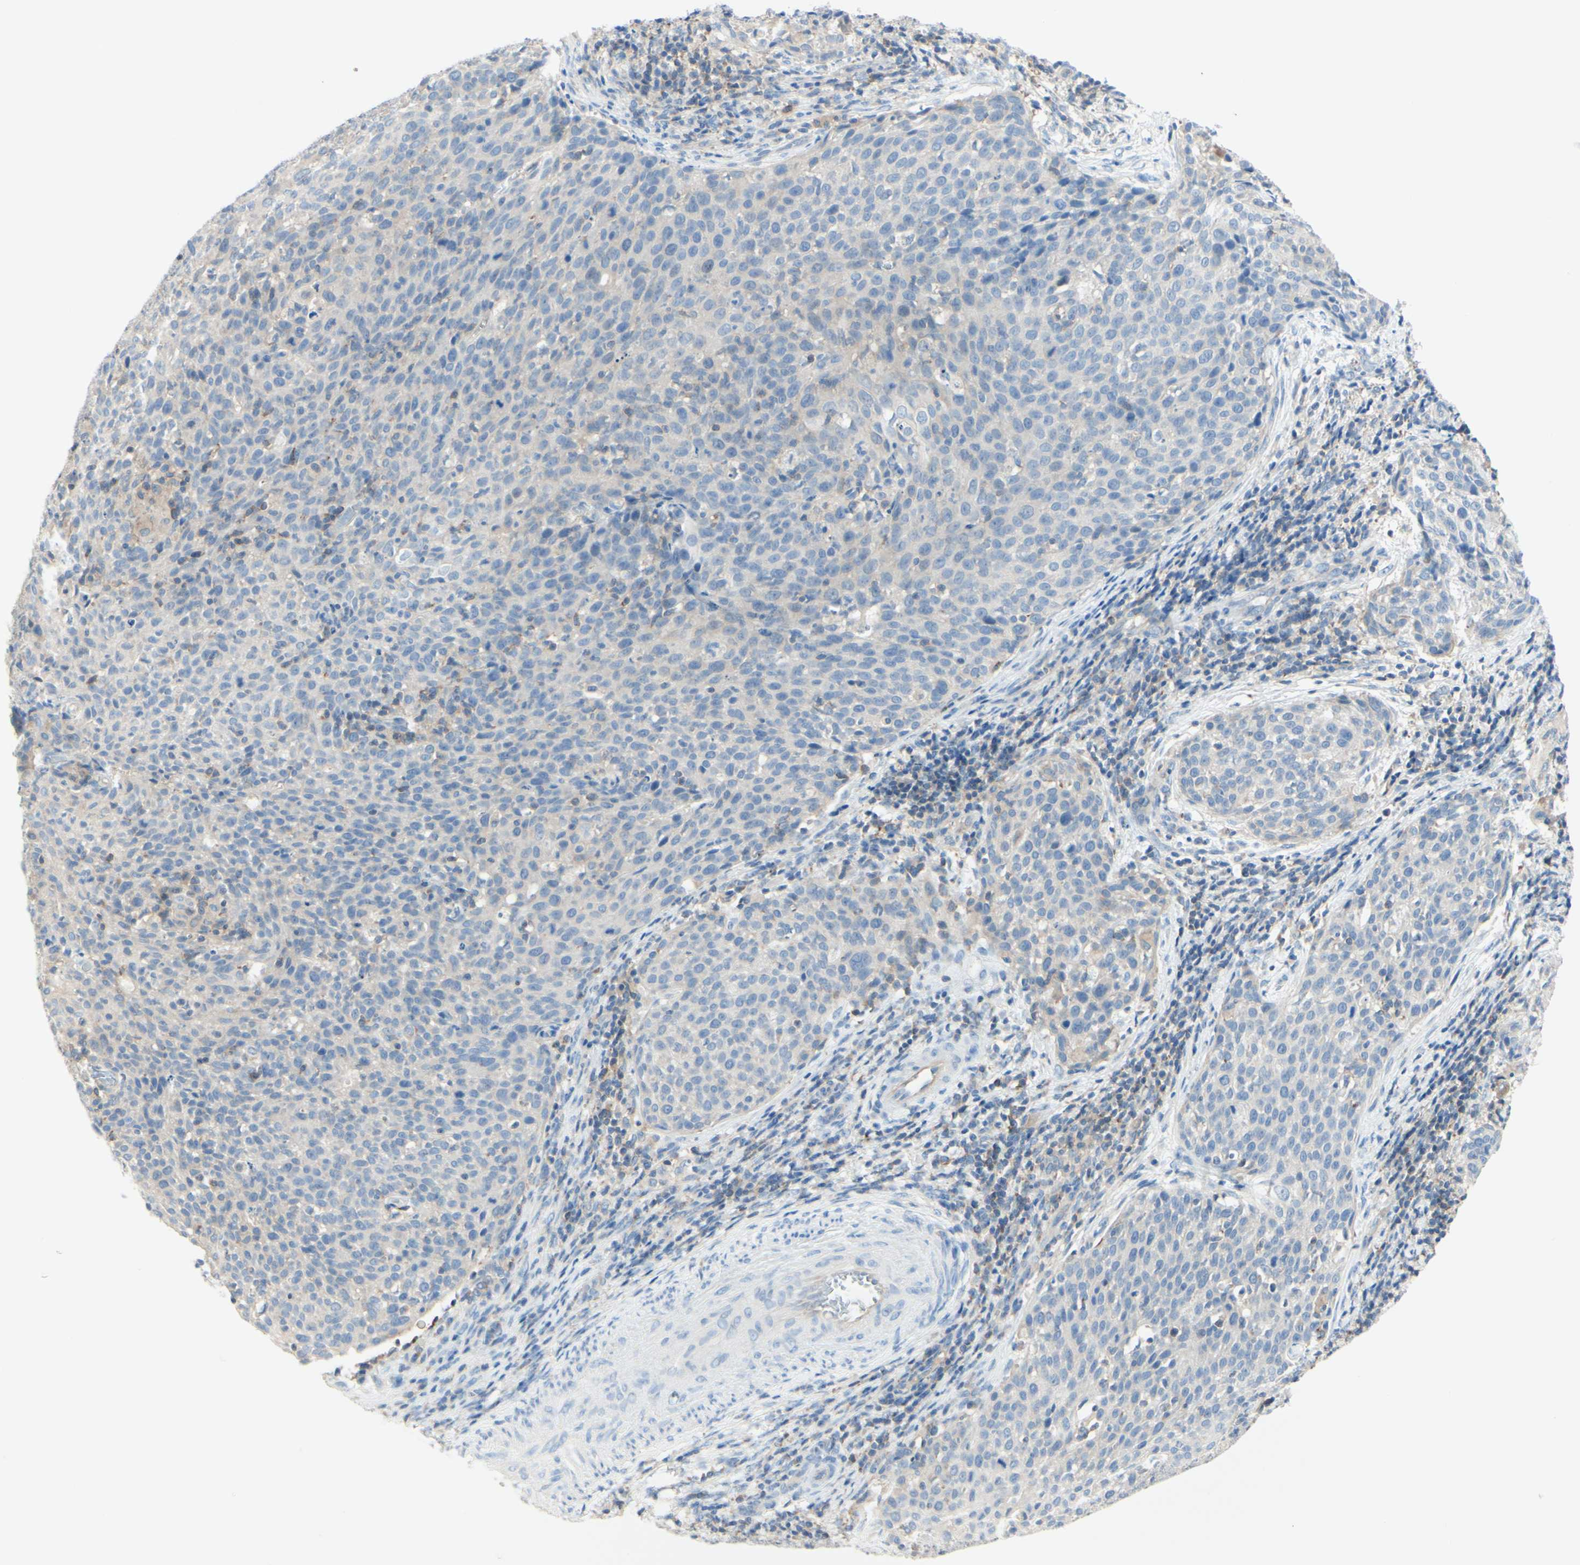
{"staining": {"intensity": "weak", "quantity": "<25%", "location": "cytoplasmic/membranous"}, "tissue": "cervical cancer", "cell_type": "Tumor cells", "image_type": "cancer", "snomed": [{"axis": "morphology", "description": "Squamous cell carcinoma, NOS"}, {"axis": "topography", "description": "Cervix"}], "caption": "There is no significant expression in tumor cells of cervical cancer (squamous cell carcinoma).", "gene": "MTM1", "patient": {"sex": "female", "age": 38}}